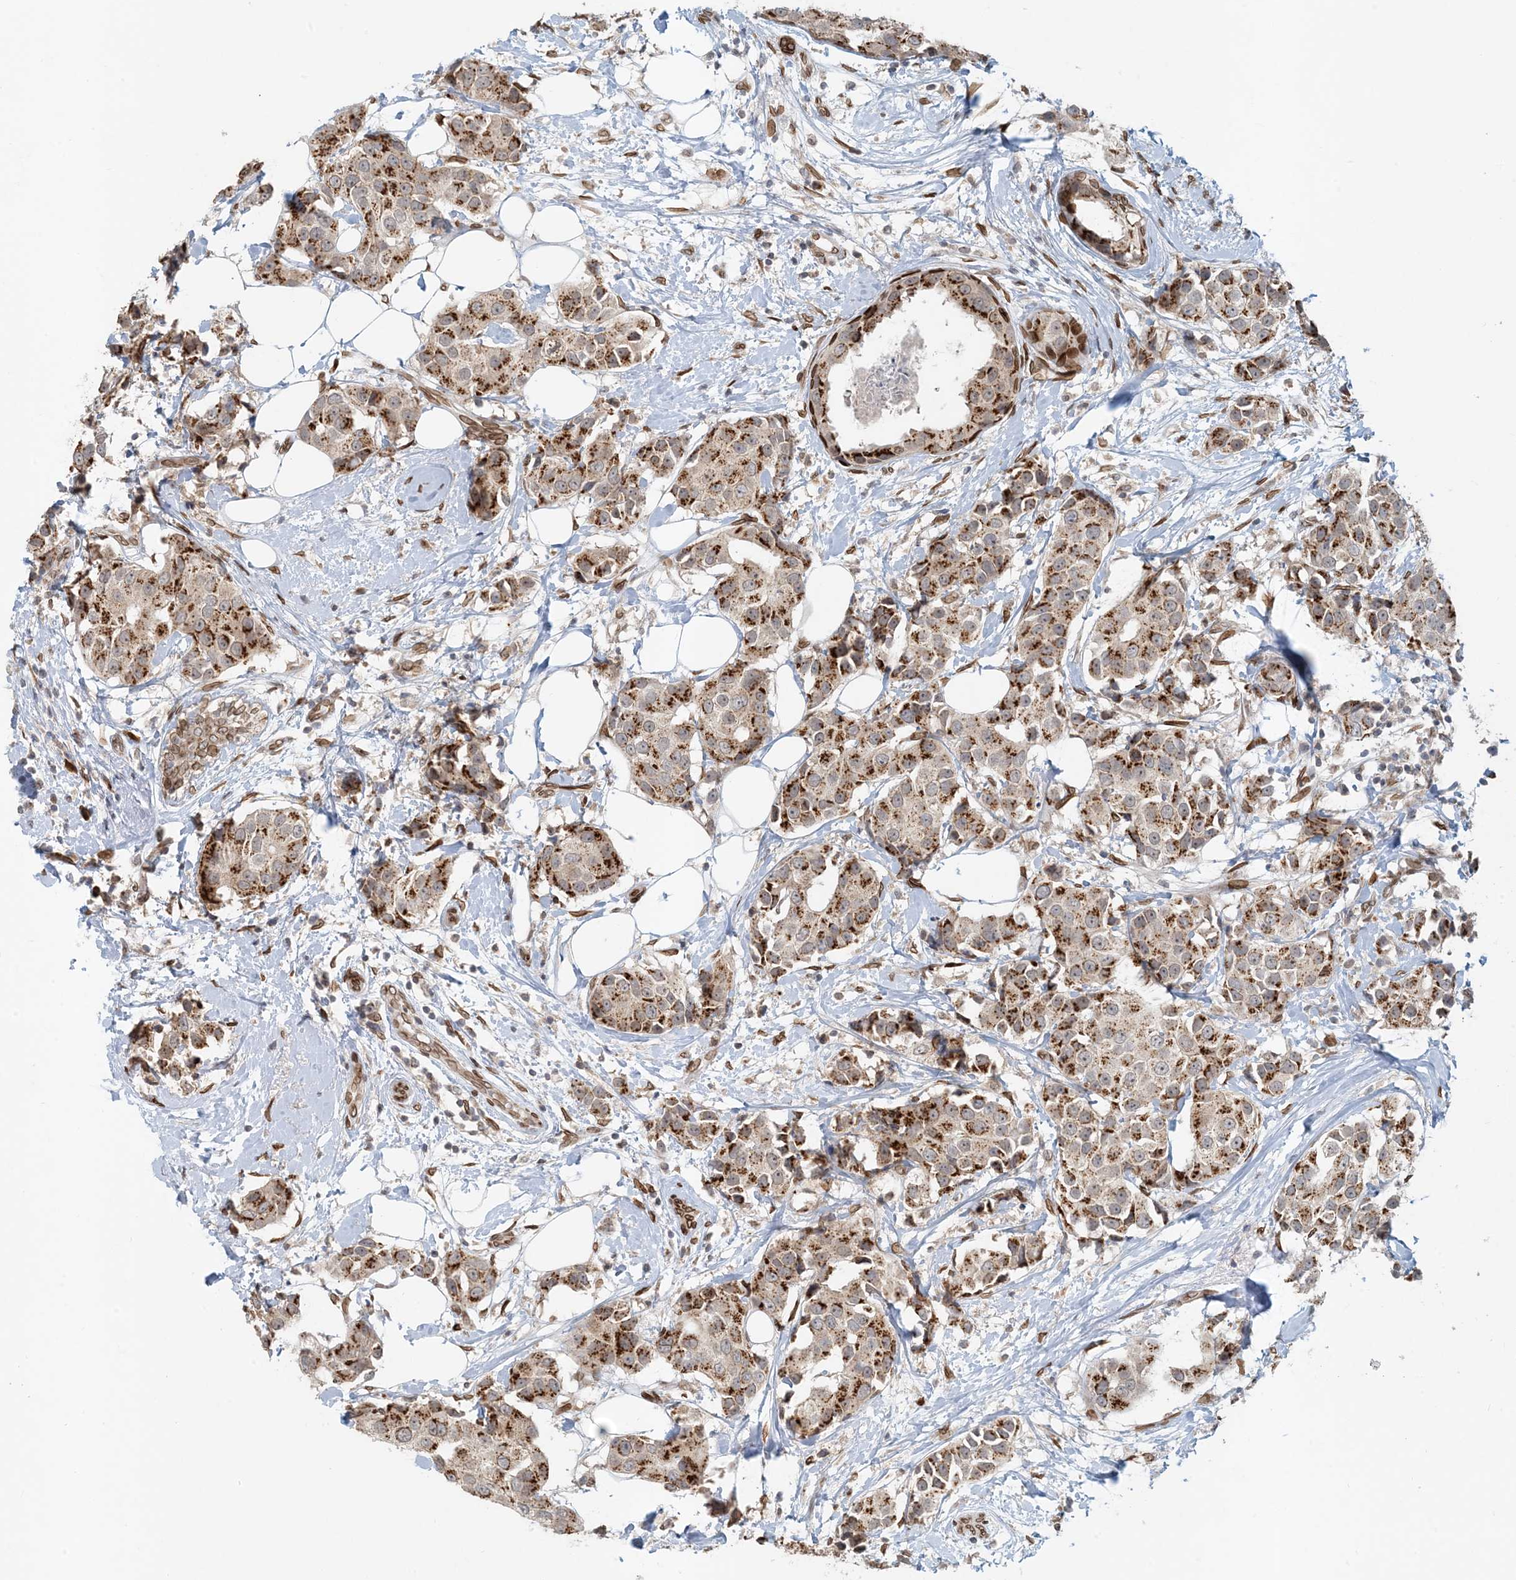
{"staining": {"intensity": "strong", "quantity": ">75%", "location": "cytoplasmic/membranous"}, "tissue": "breast cancer", "cell_type": "Tumor cells", "image_type": "cancer", "snomed": [{"axis": "morphology", "description": "Normal tissue, NOS"}, {"axis": "morphology", "description": "Duct carcinoma"}, {"axis": "topography", "description": "Breast"}], "caption": "Breast cancer (intraductal carcinoma) stained with DAB IHC exhibits high levels of strong cytoplasmic/membranous staining in about >75% of tumor cells.", "gene": "SLC35A2", "patient": {"sex": "female", "age": 39}}